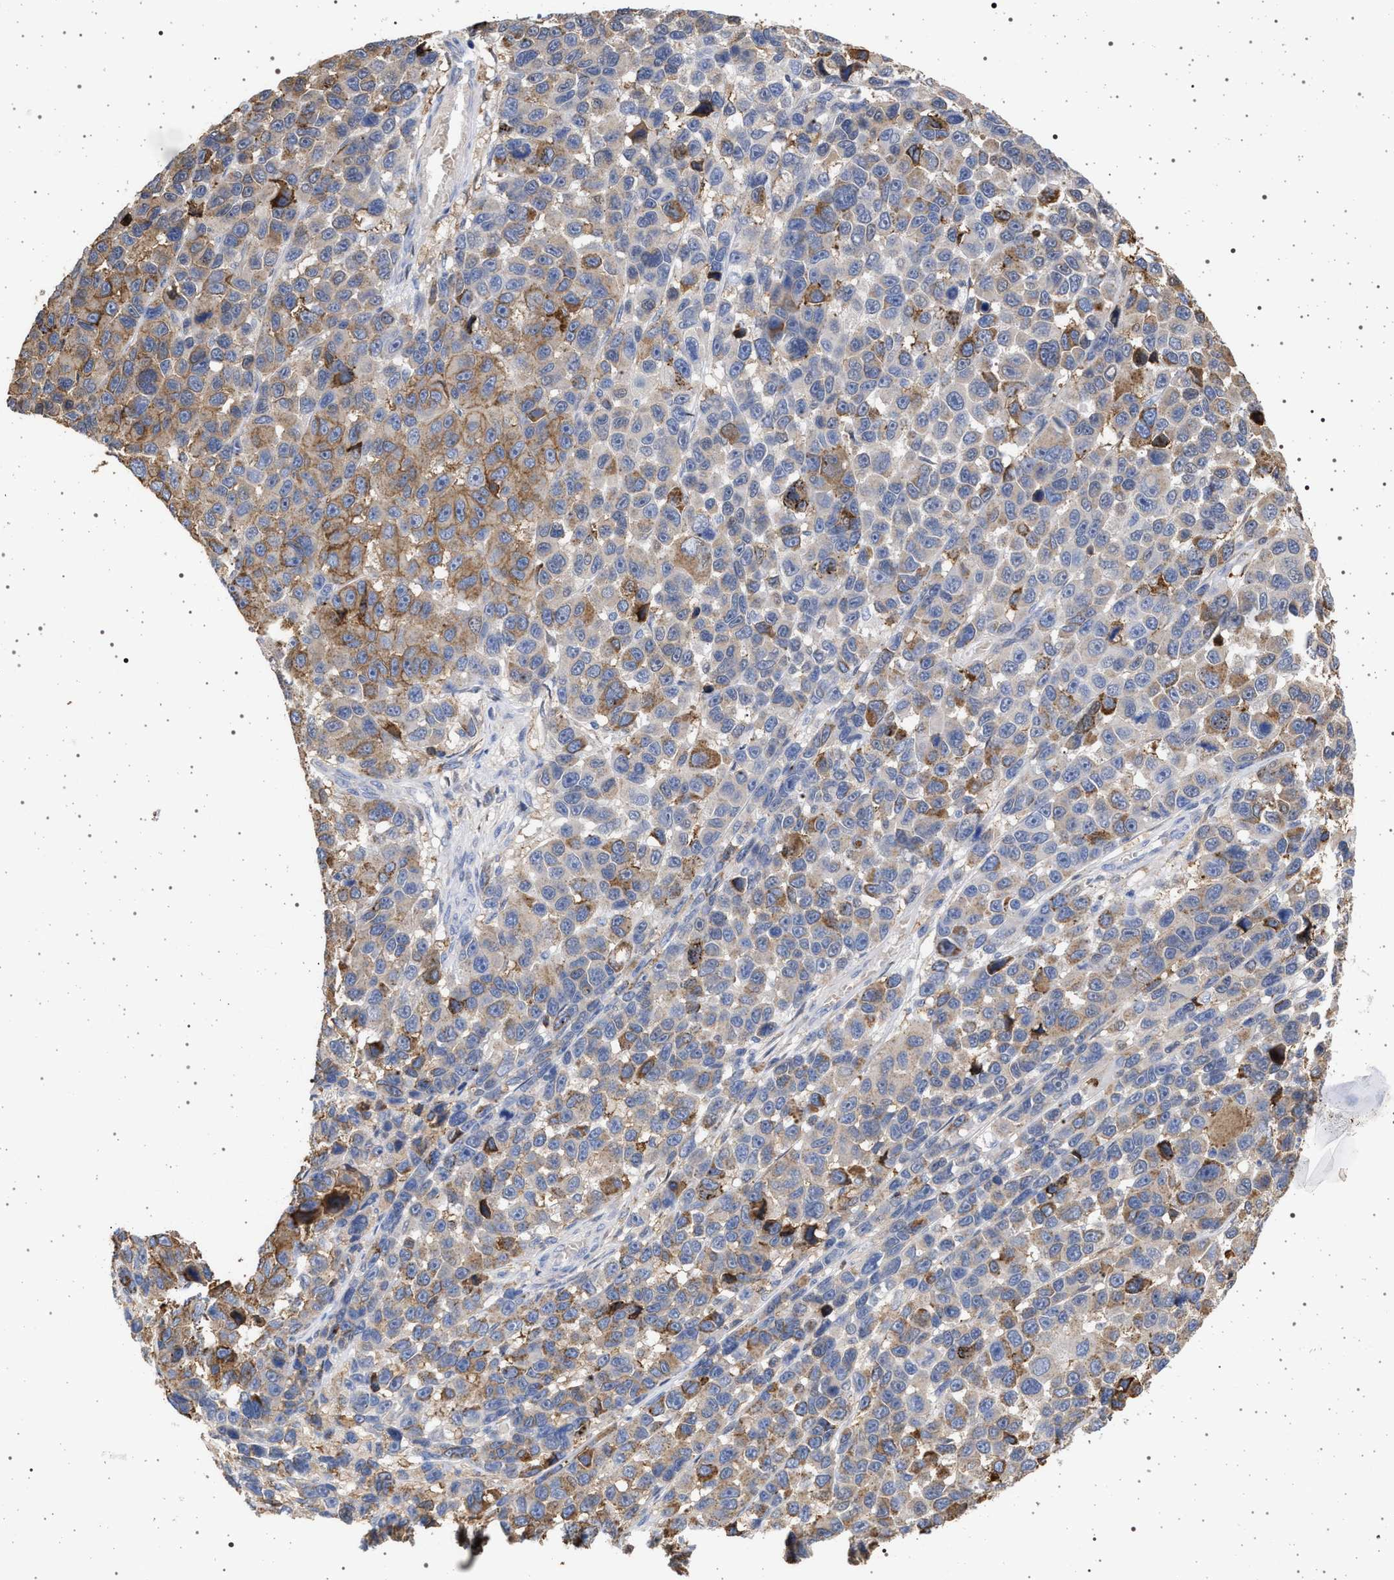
{"staining": {"intensity": "moderate", "quantity": "25%-75%", "location": "cytoplasmic/membranous"}, "tissue": "melanoma", "cell_type": "Tumor cells", "image_type": "cancer", "snomed": [{"axis": "morphology", "description": "Malignant melanoma, NOS"}, {"axis": "topography", "description": "Skin"}], "caption": "Protein analysis of malignant melanoma tissue reveals moderate cytoplasmic/membranous positivity in about 25%-75% of tumor cells.", "gene": "PLG", "patient": {"sex": "male", "age": 53}}